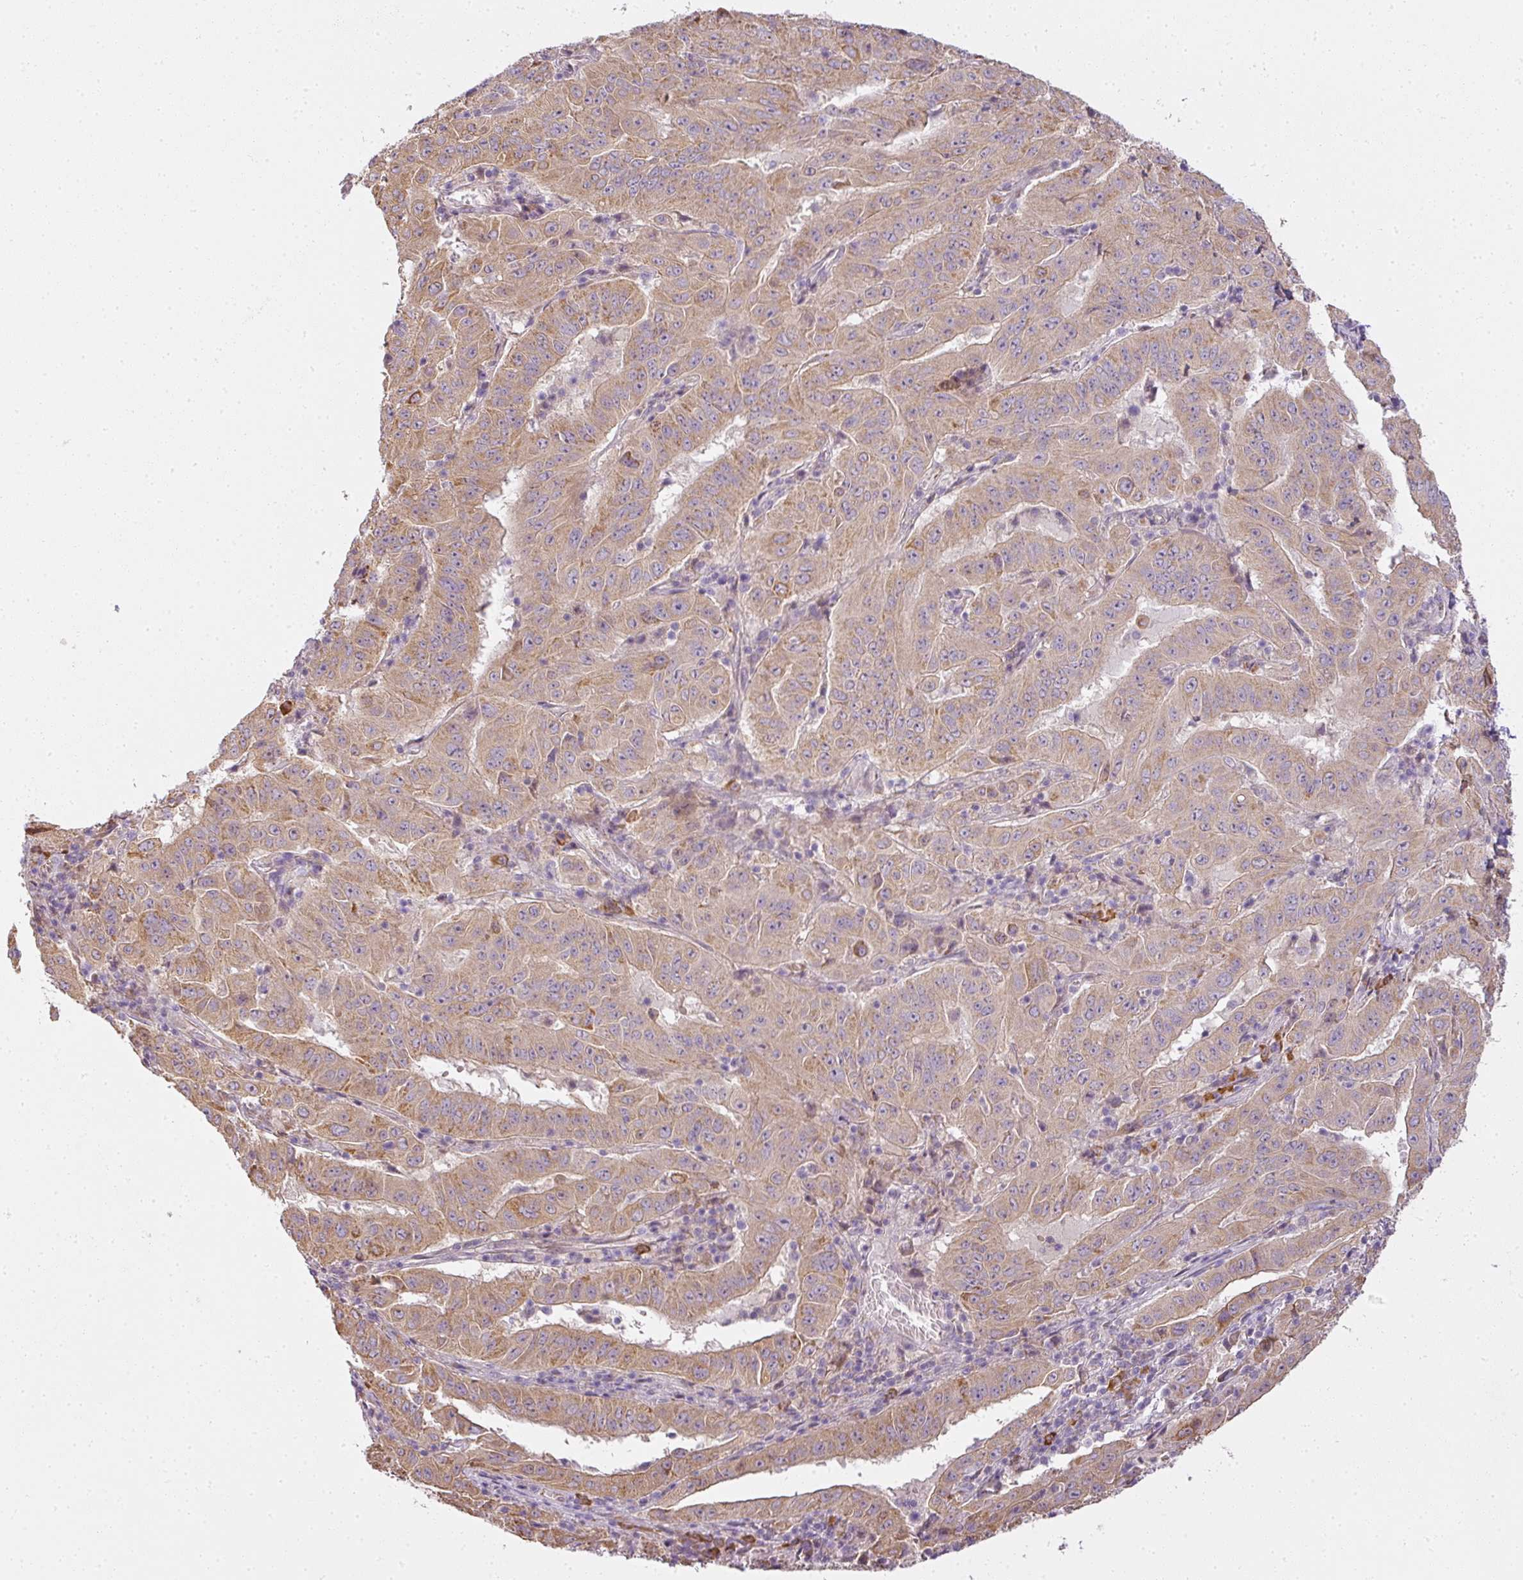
{"staining": {"intensity": "moderate", "quantity": ">75%", "location": "cytoplasmic/membranous"}, "tissue": "pancreatic cancer", "cell_type": "Tumor cells", "image_type": "cancer", "snomed": [{"axis": "morphology", "description": "Adenocarcinoma, NOS"}, {"axis": "topography", "description": "Pancreas"}], "caption": "Moderate cytoplasmic/membranous expression is present in approximately >75% of tumor cells in adenocarcinoma (pancreatic). The staining was performed using DAB to visualize the protein expression in brown, while the nuclei were stained in blue with hematoxylin (Magnification: 20x).", "gene": "LY75", "patient": {"sex": "male", "age": 63}}